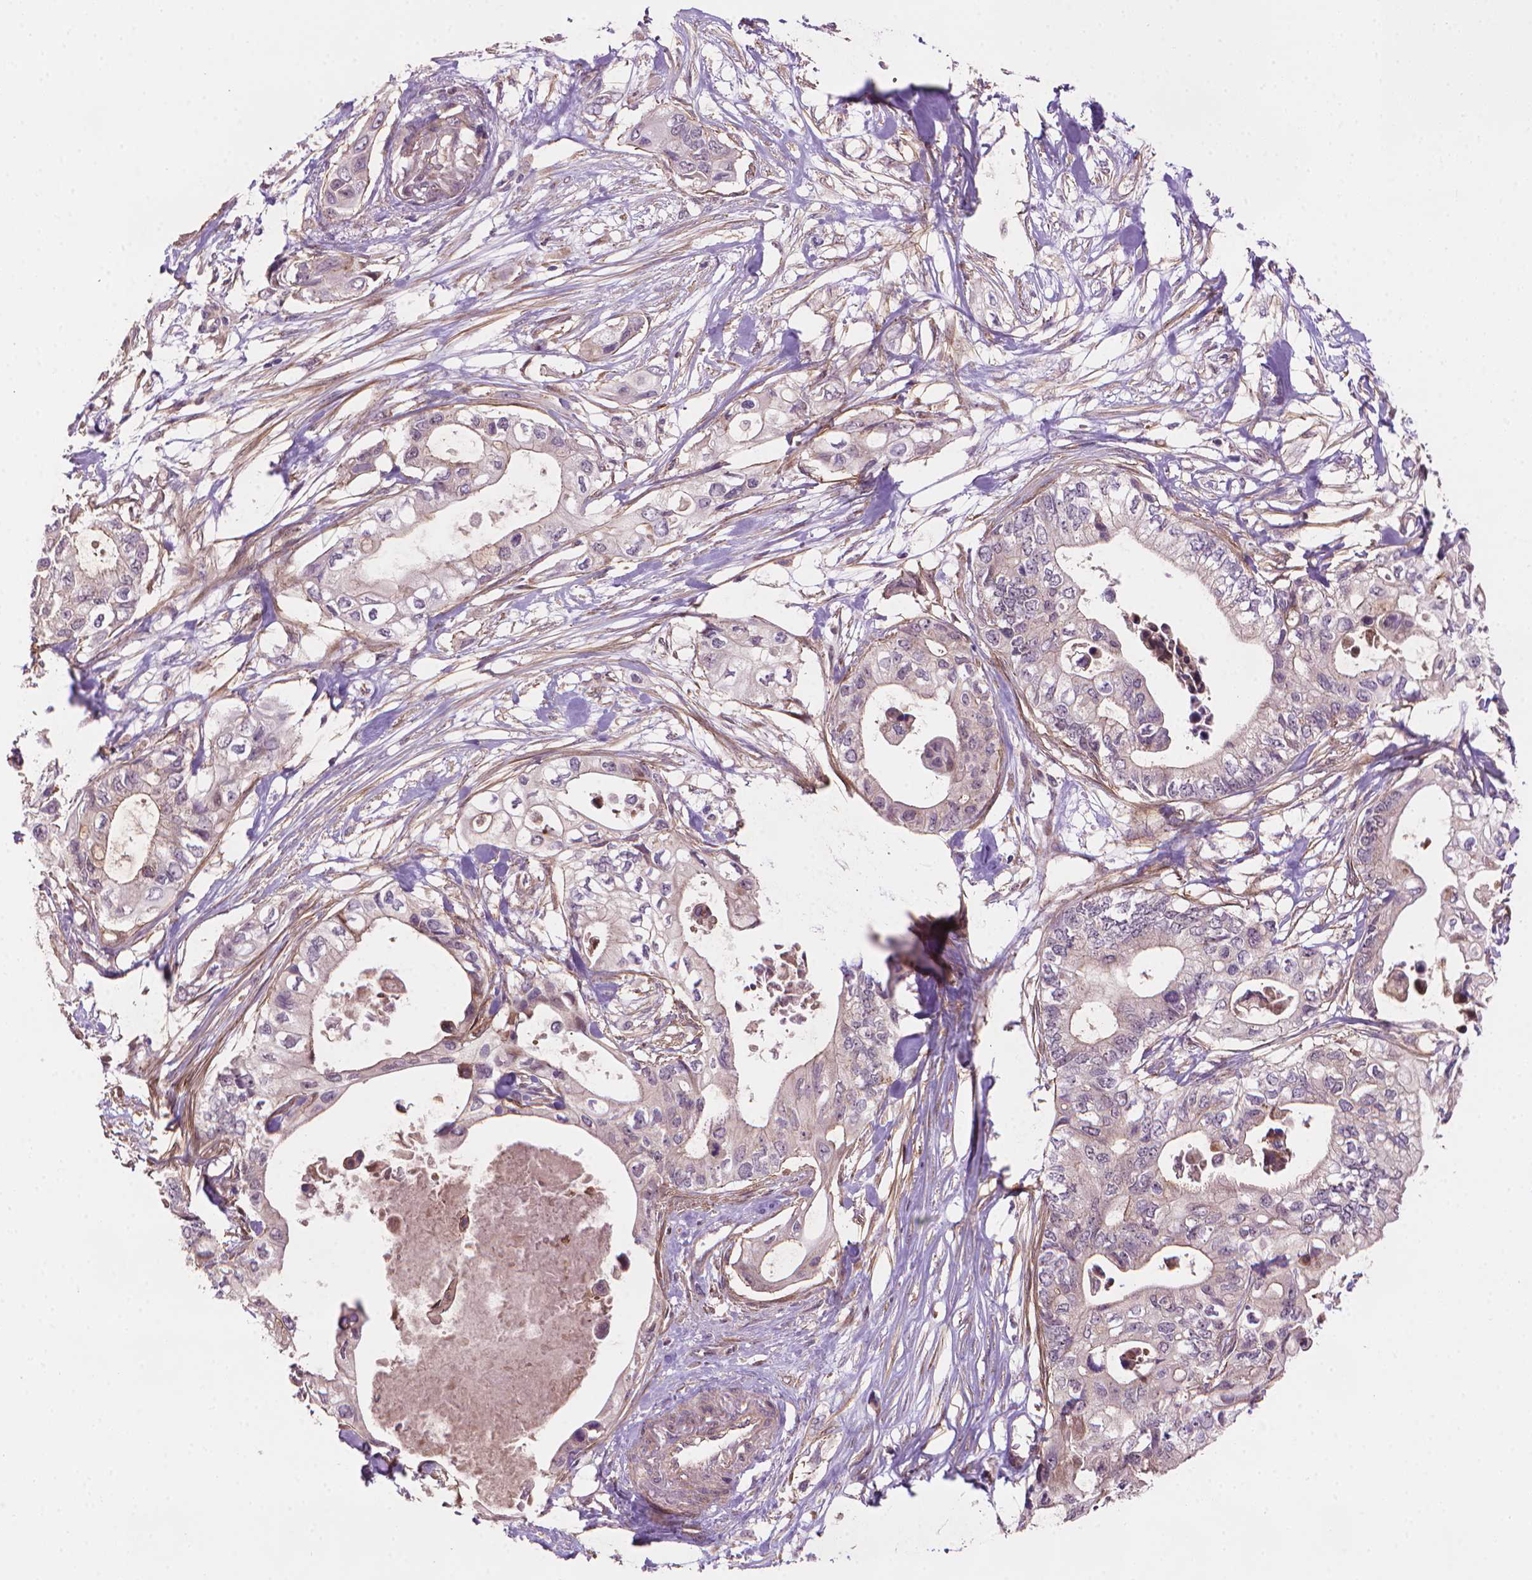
{"staining": {"intensity": "weak", "quantity": "<25%", "location": "cytoplasmic/membranous"}, "tissue": "pancreatic cancer", "cell_type": "Tumor cells", "image_type": "cancer", "snomed": [{"axis": "morphology", "description": "Adenocarcinoma, NOS"}, {"axis": "topography", "description": "Pancreas"}], "caption": "High power microscopy photomicrograph of an immunohistochemistry micrograph of pancreatic cancer (adenocarcinoma), revealing no significant positivity in tumor cells. Nuclei are stained in blue.", "gene": "AMMECR1", "patient": {"sex": "female", "age": 63}}